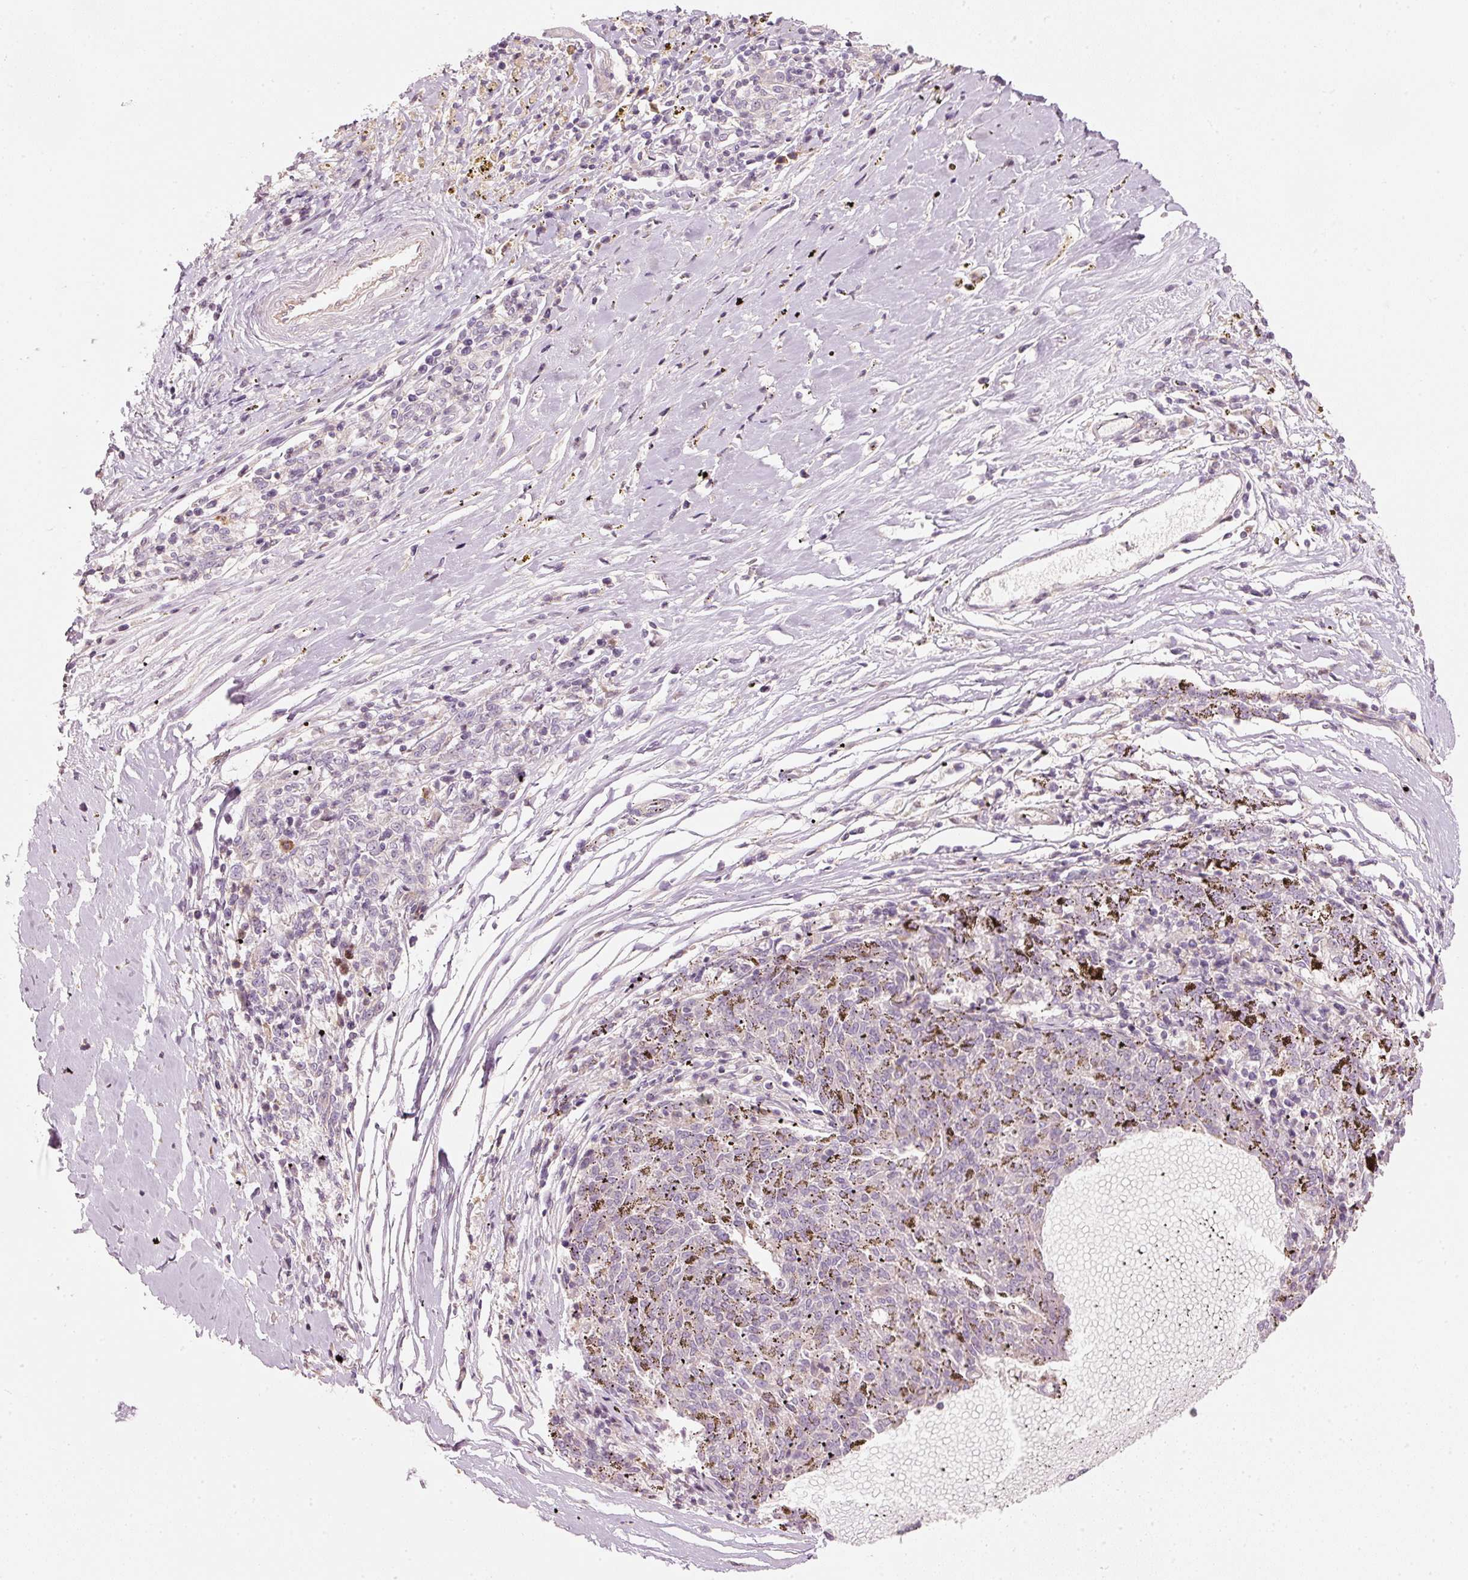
{"staining": {"intensity": "negative", "quantity": "none", "location": "none"}, "tissue": "melanoma", "cell_type": "Tumor cells", "image_type": "cancer", "snomed": [{"axis": "morphology", "description": "Malignant melanoma, NOS"}, {"axis": "topography", "description": "Skin"}], "caption": "Immunohistochemical staining of human malignant melanoma reveals no significant expression in tumor cells.", "gene": "TREX2", "patient": {"sex": "female", "age": 72}}